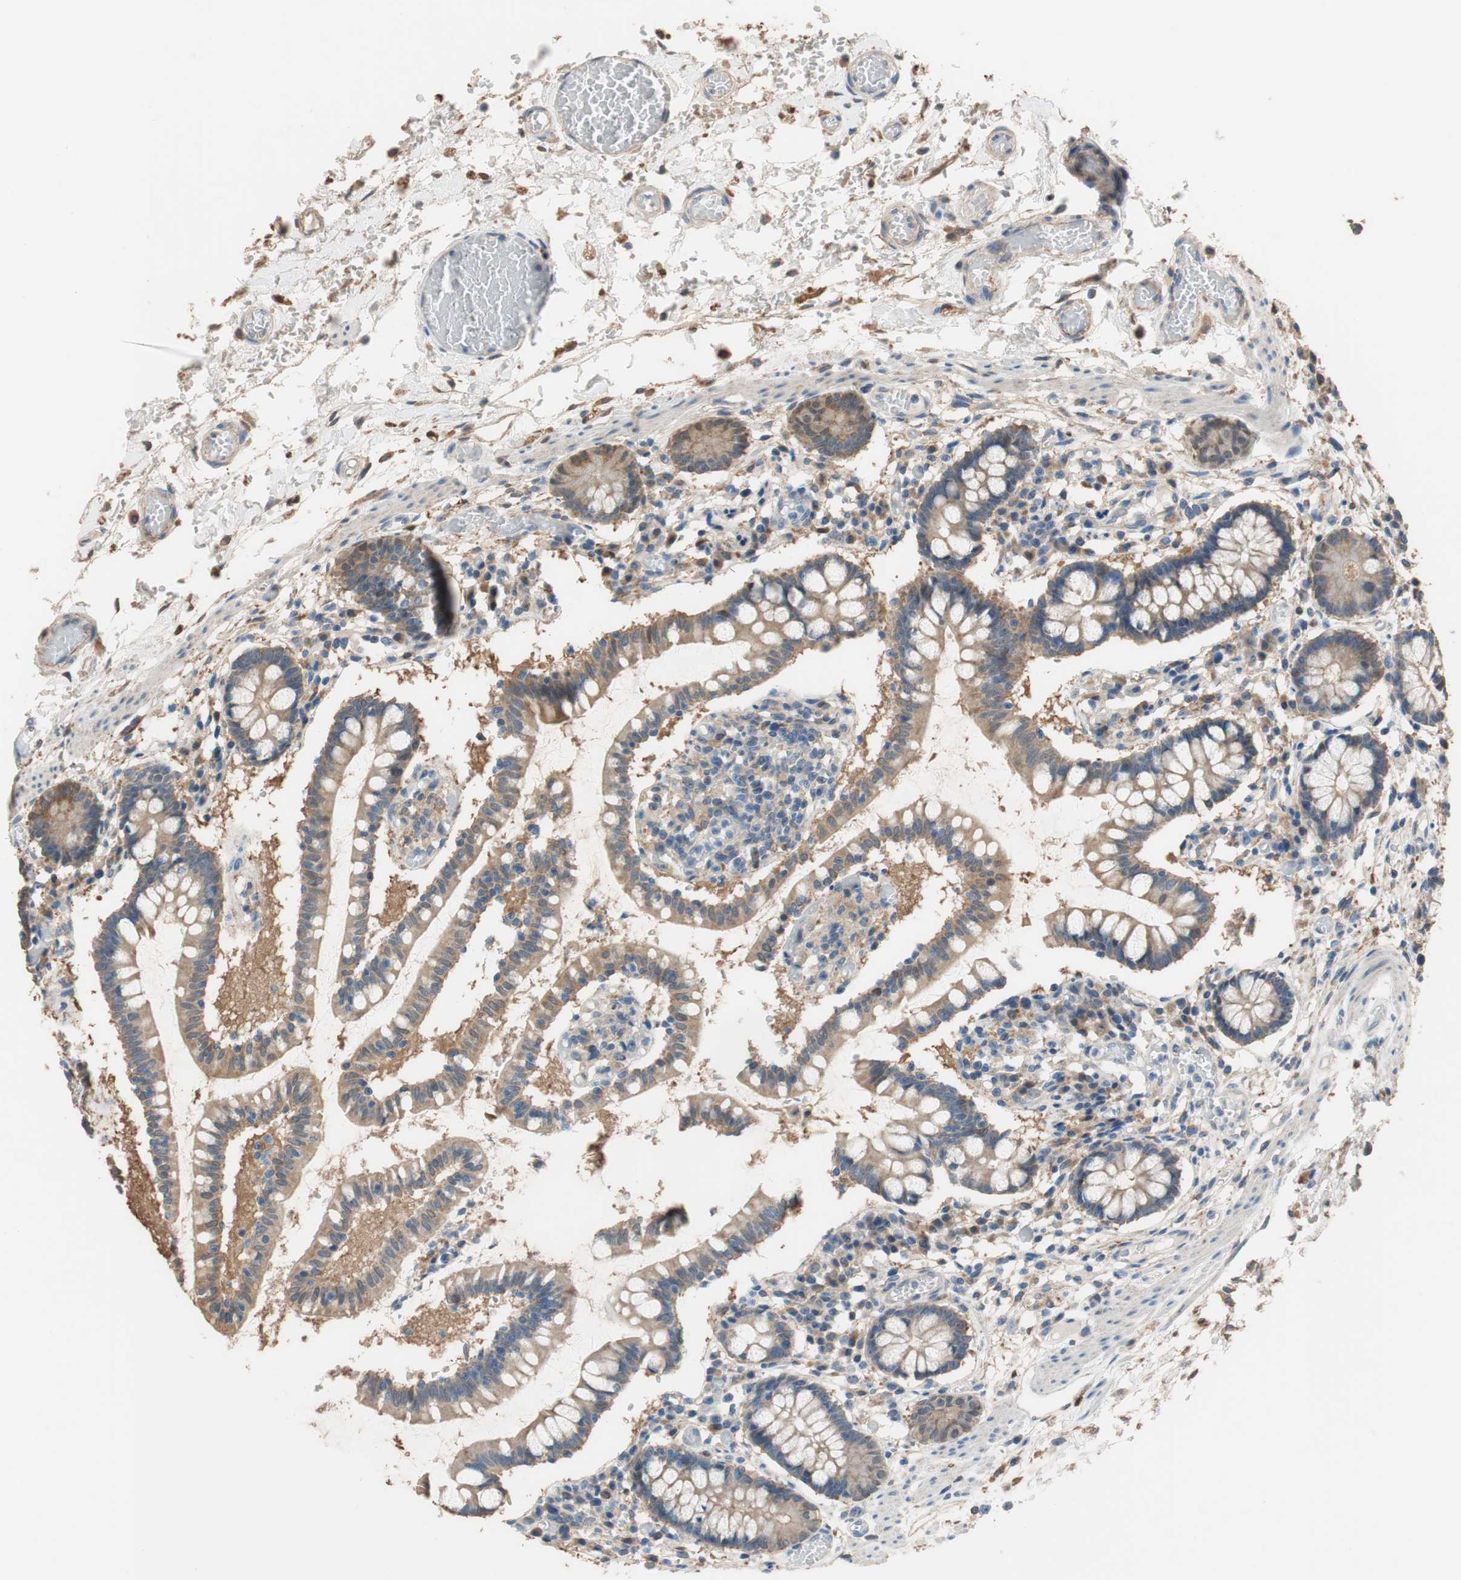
{"staining": {"intensity": "moderate", "quantity": ">75%", "location": "cytoplasmic/membranous"}, "tissue": "small intestine", "cell_type": "Glandular cells", "image_type": "normal", "snomed": [{"axis": "morphology", "description": "Normal tissue, NOS"}, {"axis": "topography", "description": "Small intestine"}], "caption": "Immunohistochemical staining of unremarkable human small intestine demonstrates medium levels of moderate cytoplasmic/membranous positivity in approximately >75% of glandular cells.", "gene": "ALDH1A2", "patient": {"sex": "female", "age": 61}}